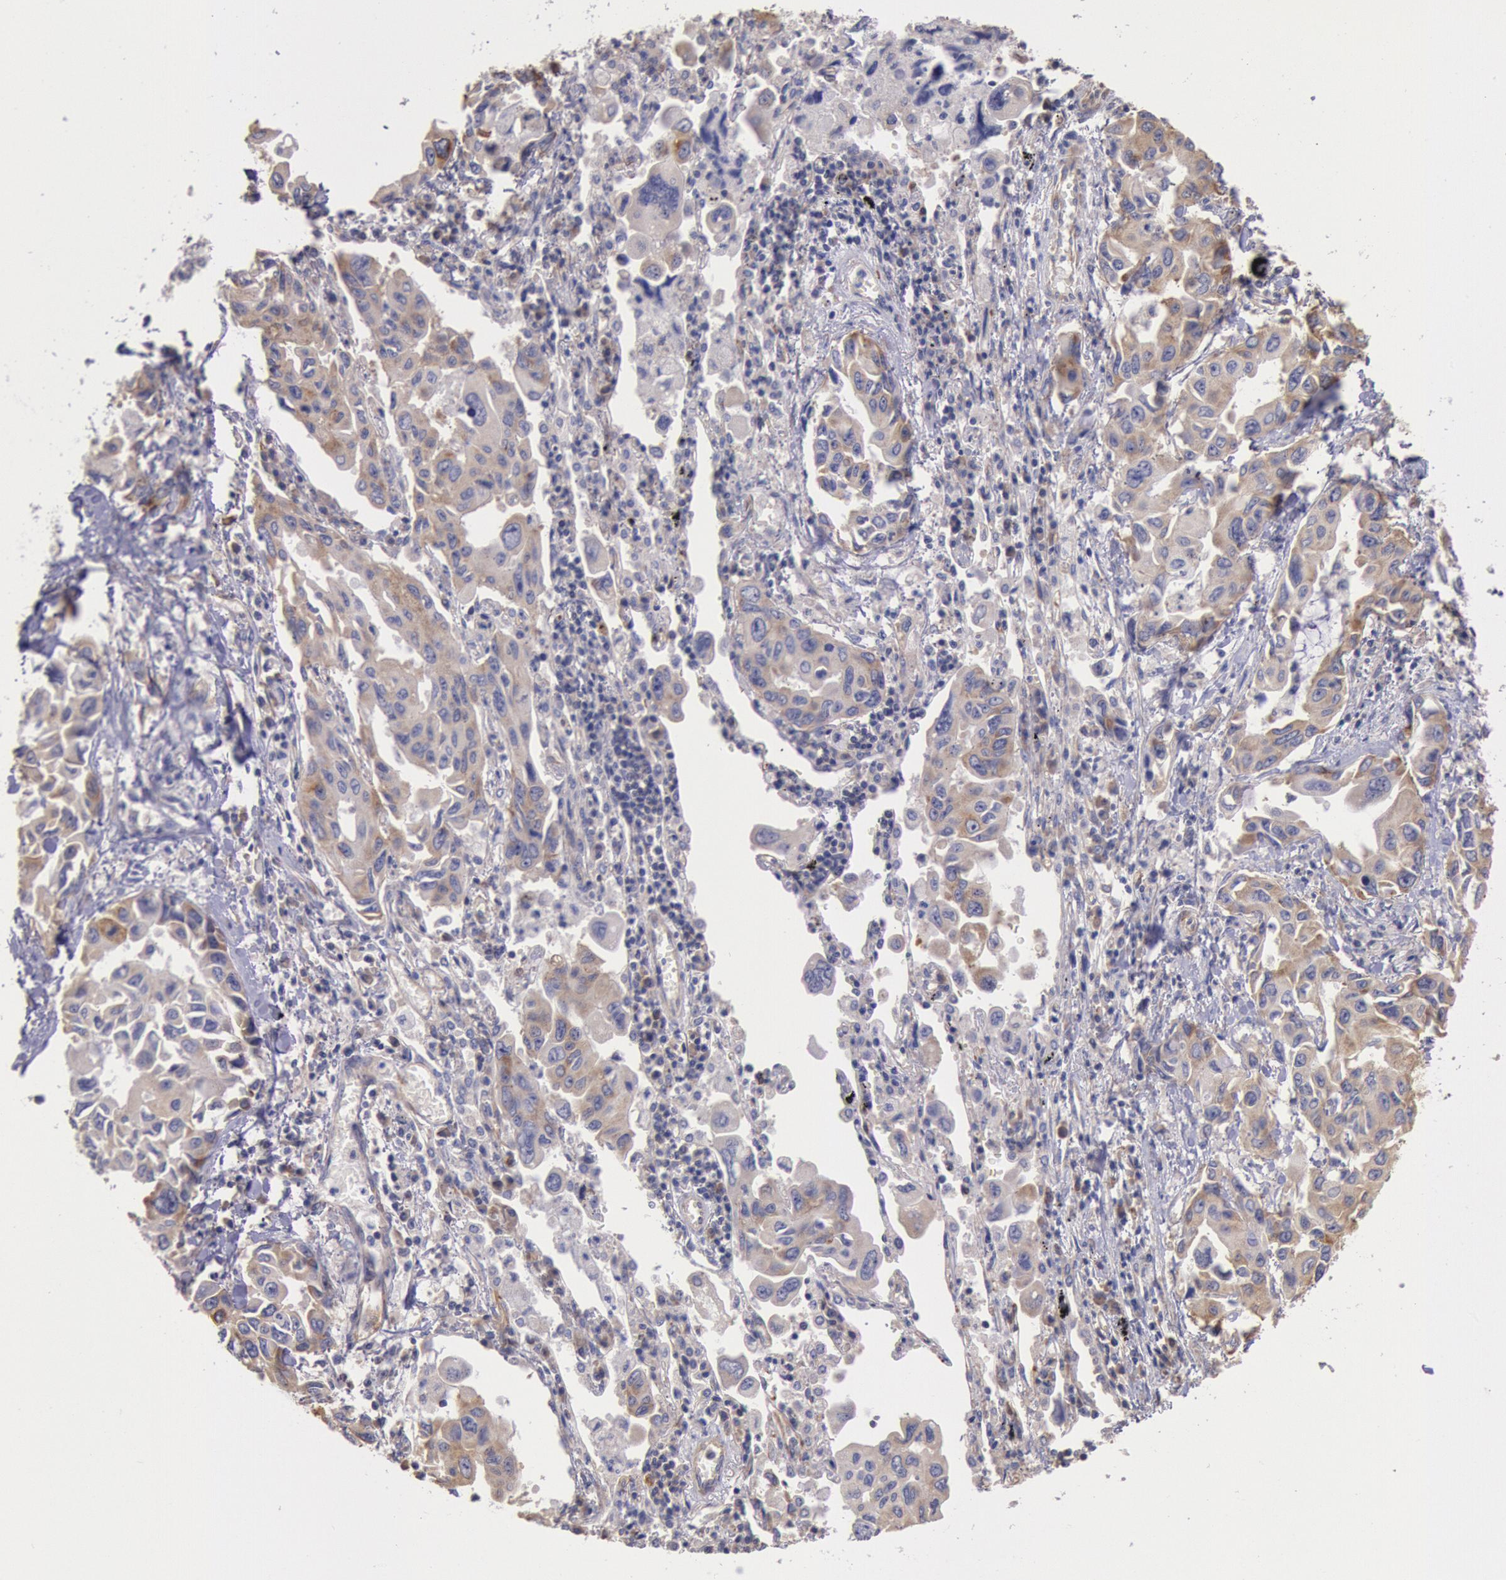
{"staining": {"intensity": "weak", "quantity": ">75%", "location": "cytoplasmic/membranous"}, "tissue": "lung cancer", "cell_type": "Tumor cells", "image_type": "cancer", "snomed": [{"axis": "morphology", "description": "Adenocarcinoma, NOS"}, {"axis": "topography", "description": "Lung"}], "caption": "There is low levels of weak cytoplasmic/membranous staining in tumor cells of lung cancer (adenocarcinoma), as demonstrated by immunohistochemical staining (brown color).", "gene": "DRG1", "patient": {"sex": "male", "age": 64}}